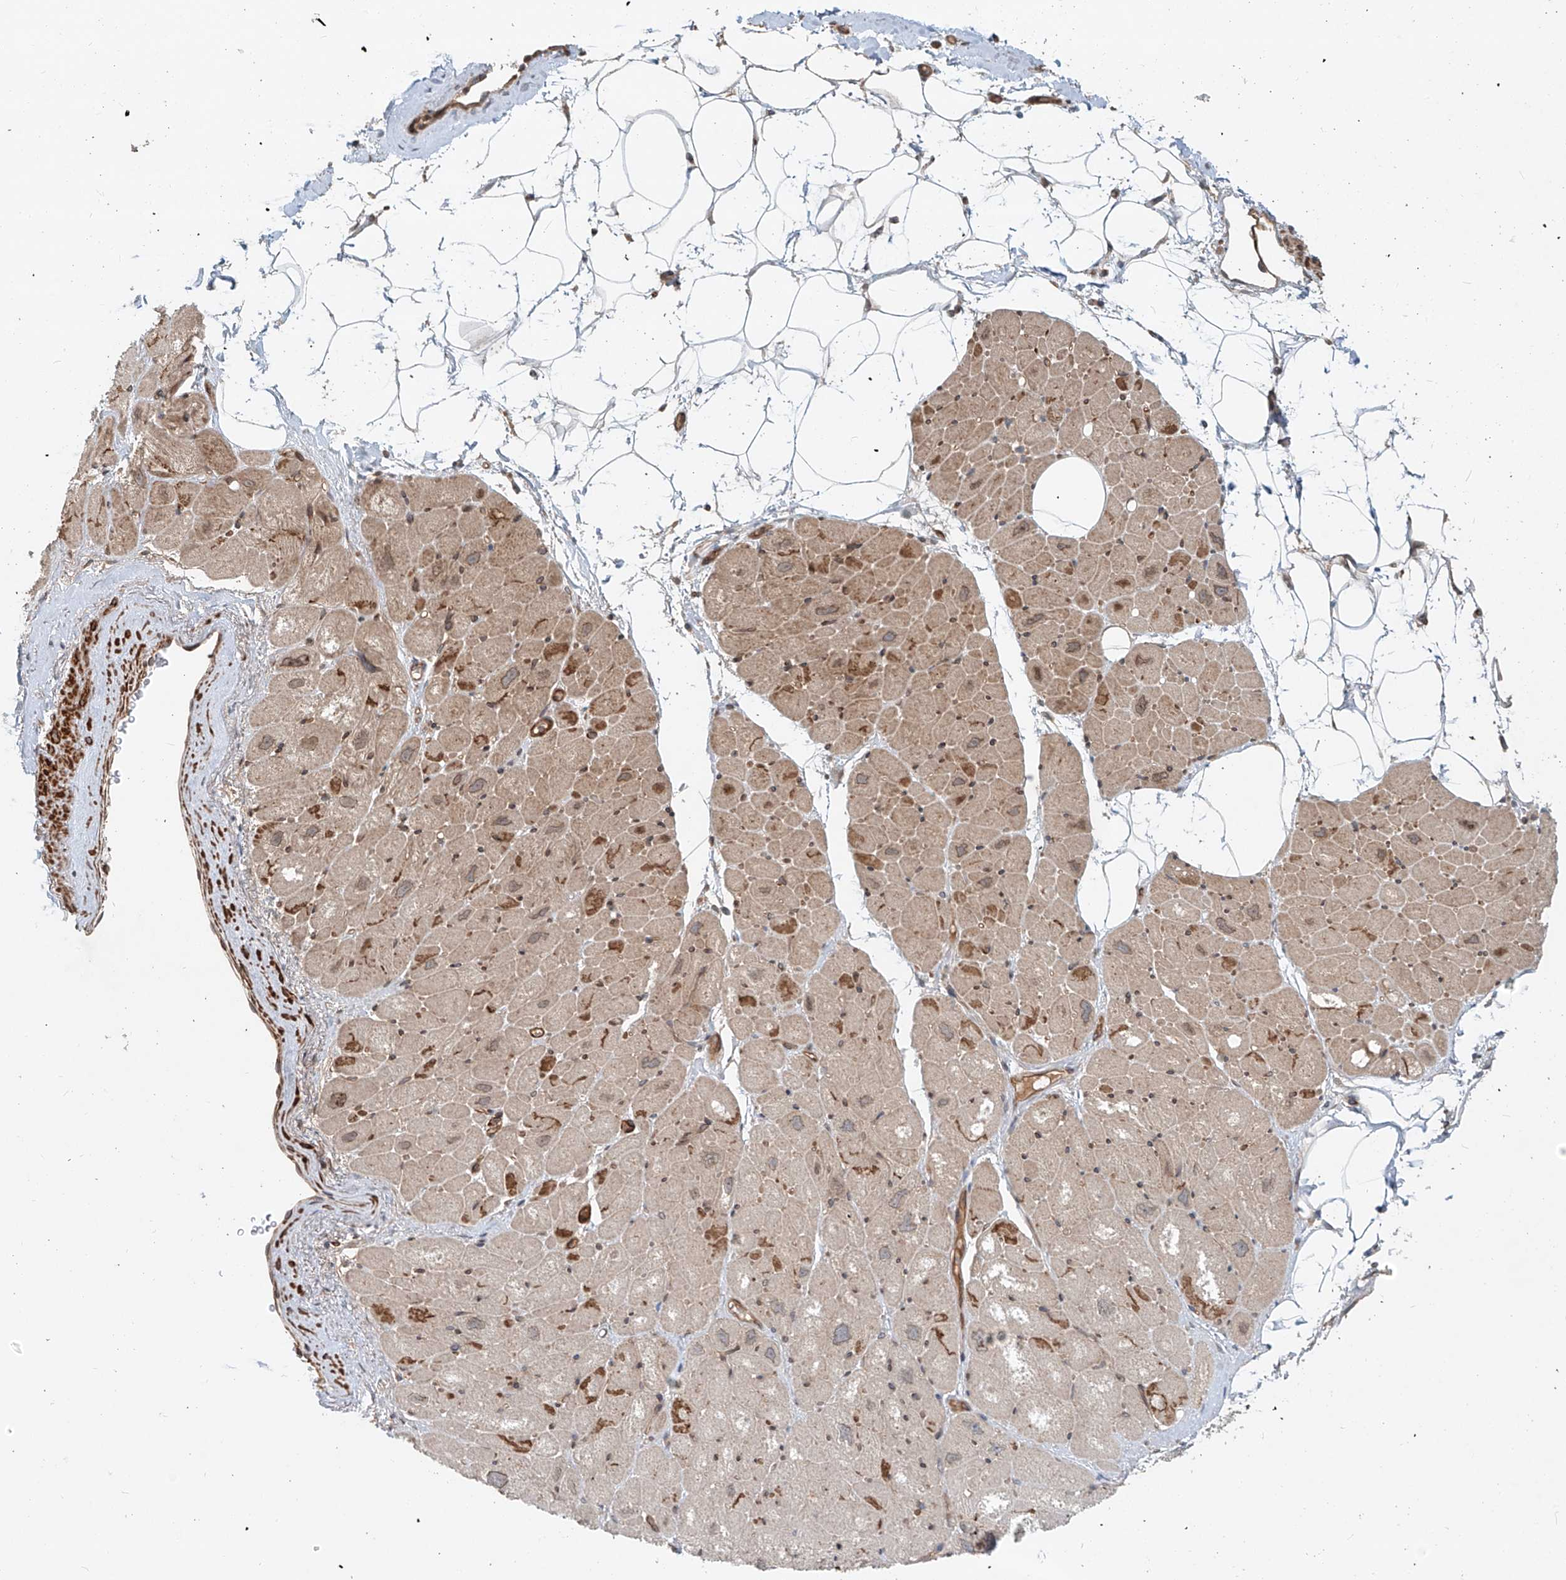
{"staining": {"intensity": "strong", "quantity": "25%-75%", "location": "cytoplasmic/membranous"}, "tissue": "heart muscle", "cell_type": "Cardiomyocytes", "image_type": "normal", "snomed": [{"axis": "morphology", "description": "Normal tissue, NOS"}, {"axis": "topography", "description": "Heart"}], "caption": "Immunohistochemistry (IHC) micrograph of unremarkable heart muscle: heart muscle stained using immunohistochemistry (IHC) exhibits high levels of strong protein expression localized specifically in the cytoplasmic/membranous of cardiomyocytes, appearing as a cytoplasmic/membranous brown color.", "gene": "SASH1", "patient": {"sex": "male", "age": 50}}